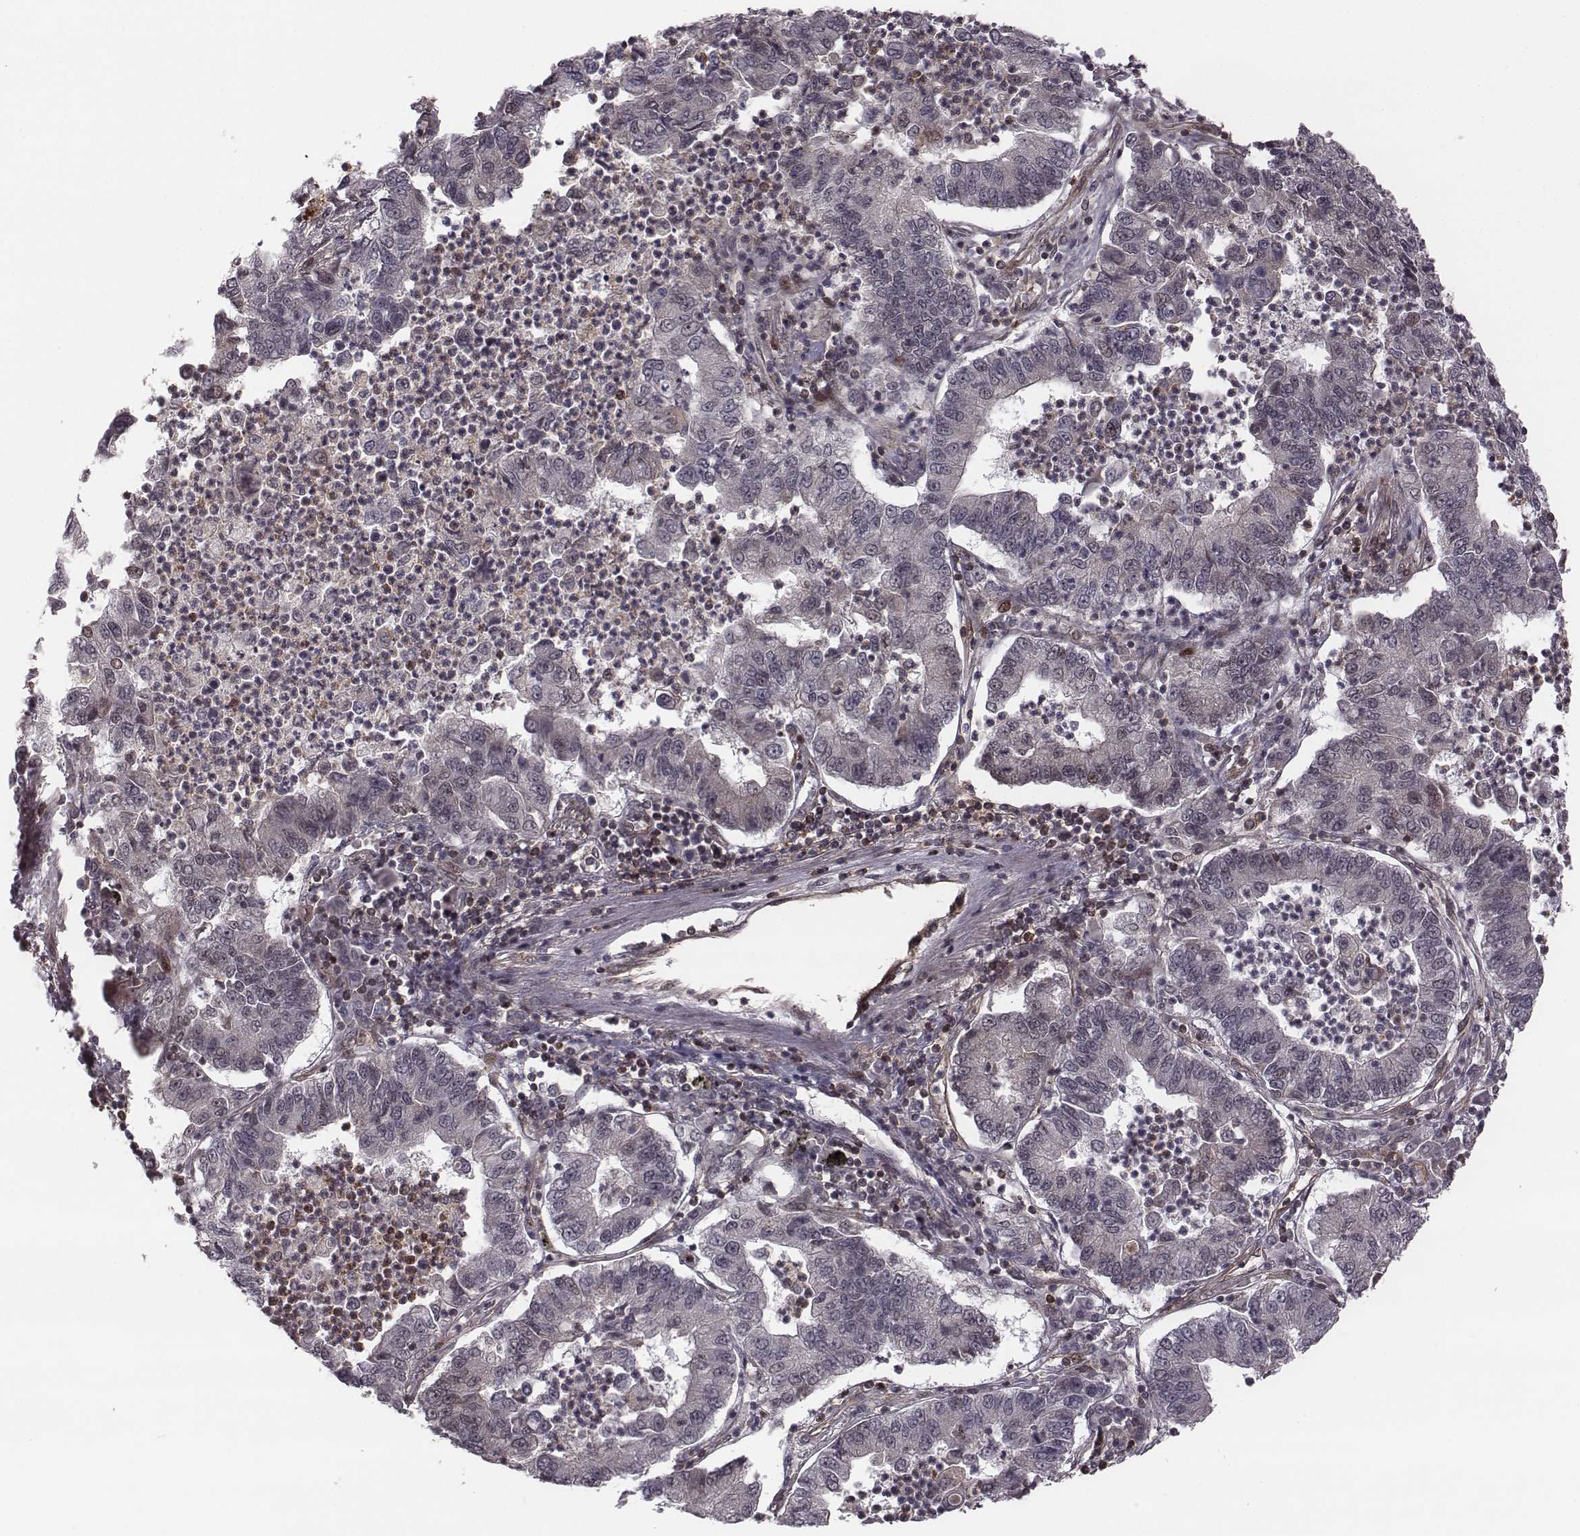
{"staining": {"intensity": "negative", "quantity": "none", "location": "none"}, "tissue": "lung cancer", "cell_type": "Tumor cells", "image_type": "cancer", "snomed": [{"axis": "morphology", "description": "Adenocarcinoma, NOS"}, {"axis": "topography", "description": "Lung"}], "caption": "The photomicrograph reveals no significant positivity in tumor cells of lung cancer (adenocarcinoma). Brightfield microscopy of IHC stained with DAB (brown) and hematoxylin (blue), captured at high magnification.", "gene": "RPL3", "patient": {"sex": "female", "age": 57}}